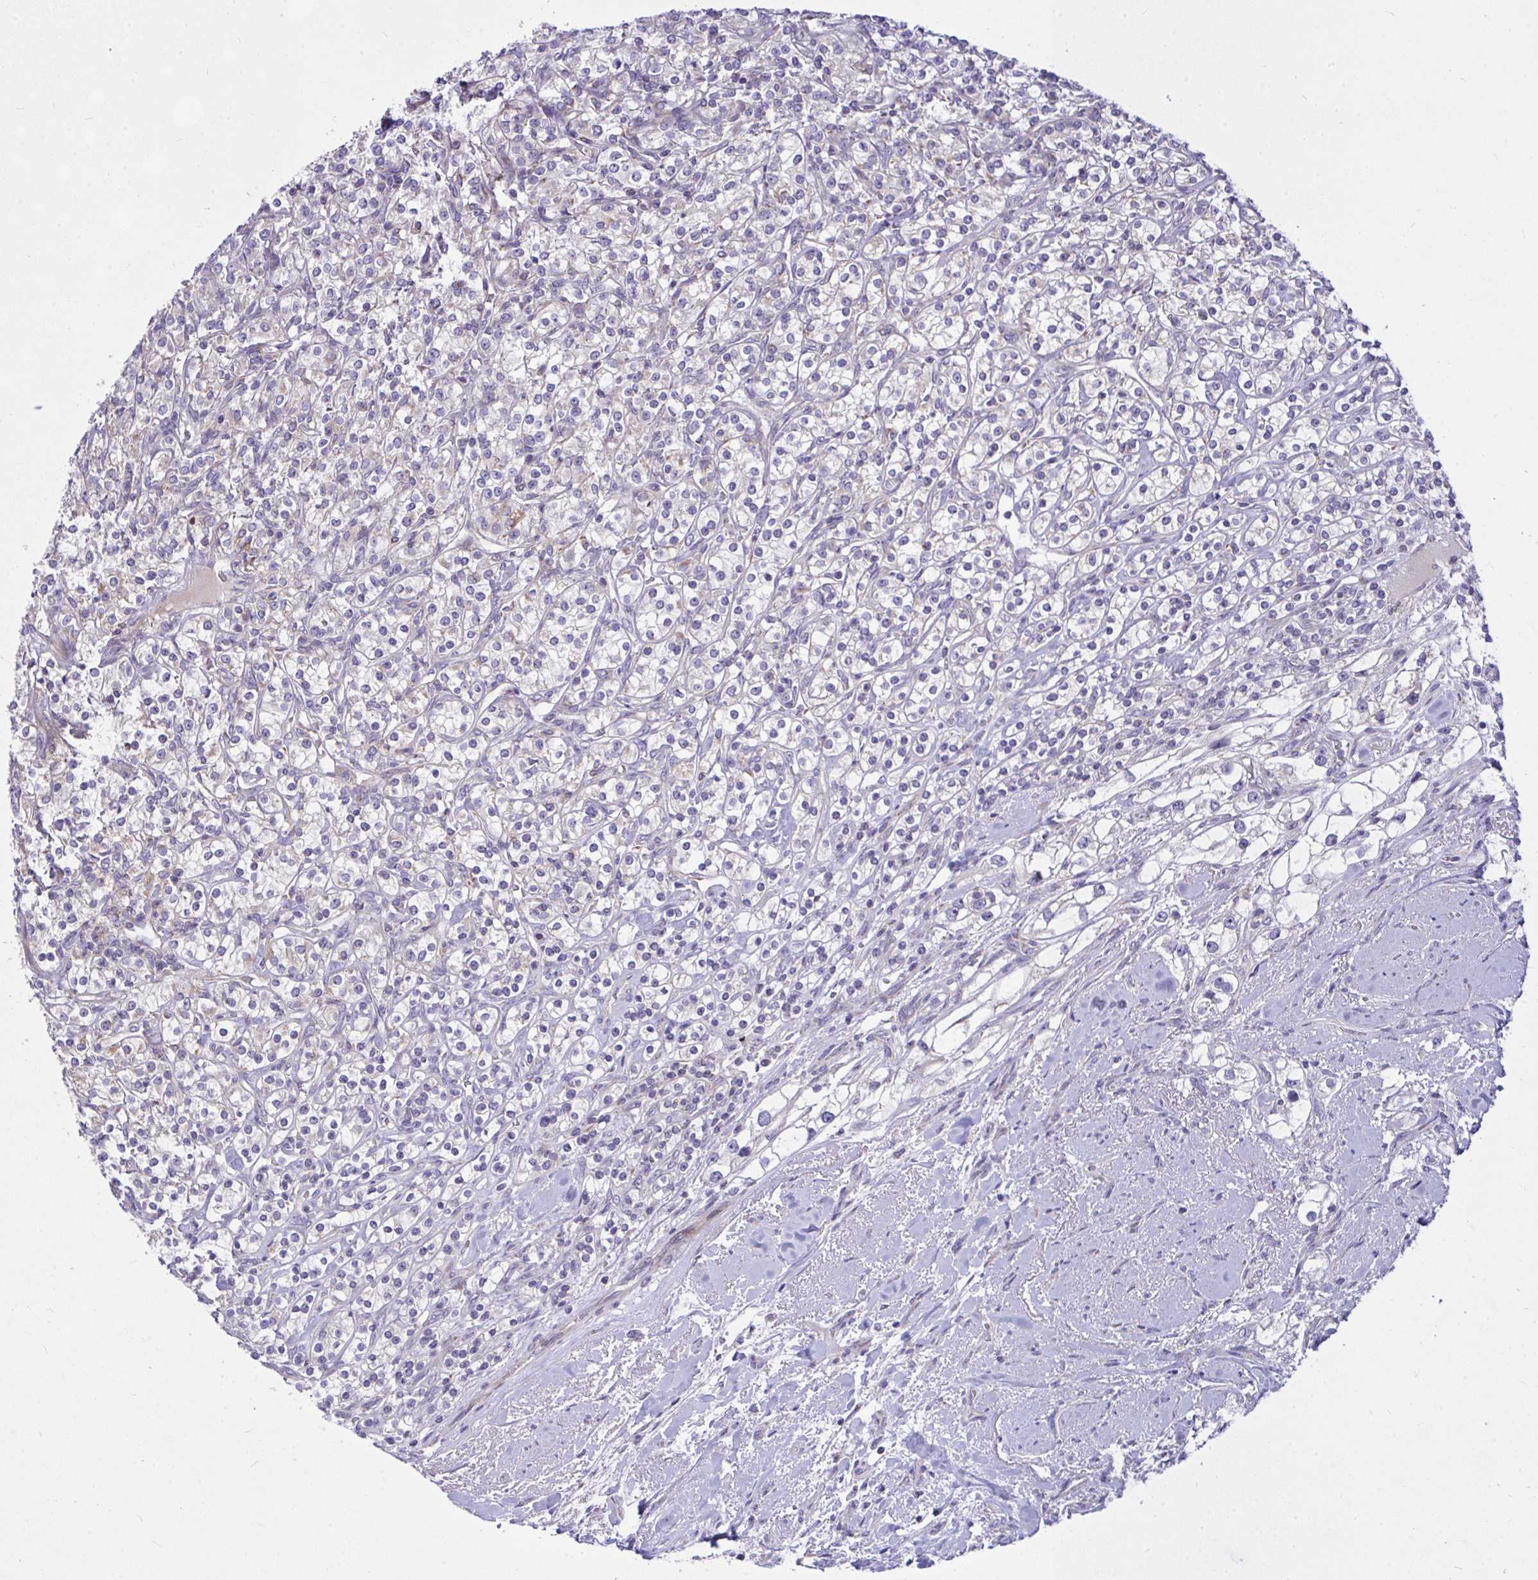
{"staining": {"intensity": "negative", "quantity": "none", "location": "none"}, "tissue": "renal cancer", "cell_type": "Tumor cells", "image_type": "cancer", "snomed": [{"axis": "morphology", "description": "Adenocarcinoma, NOS"}, {"axis": "topography", "description": "Kidney"}], "caption": "This is an immunohistochemistry (IHC) histopathology image of renal cancer. There is no staining in tumor cells.", "gene": "CEP63", "patient": {"sex": "male", "age": 77}}